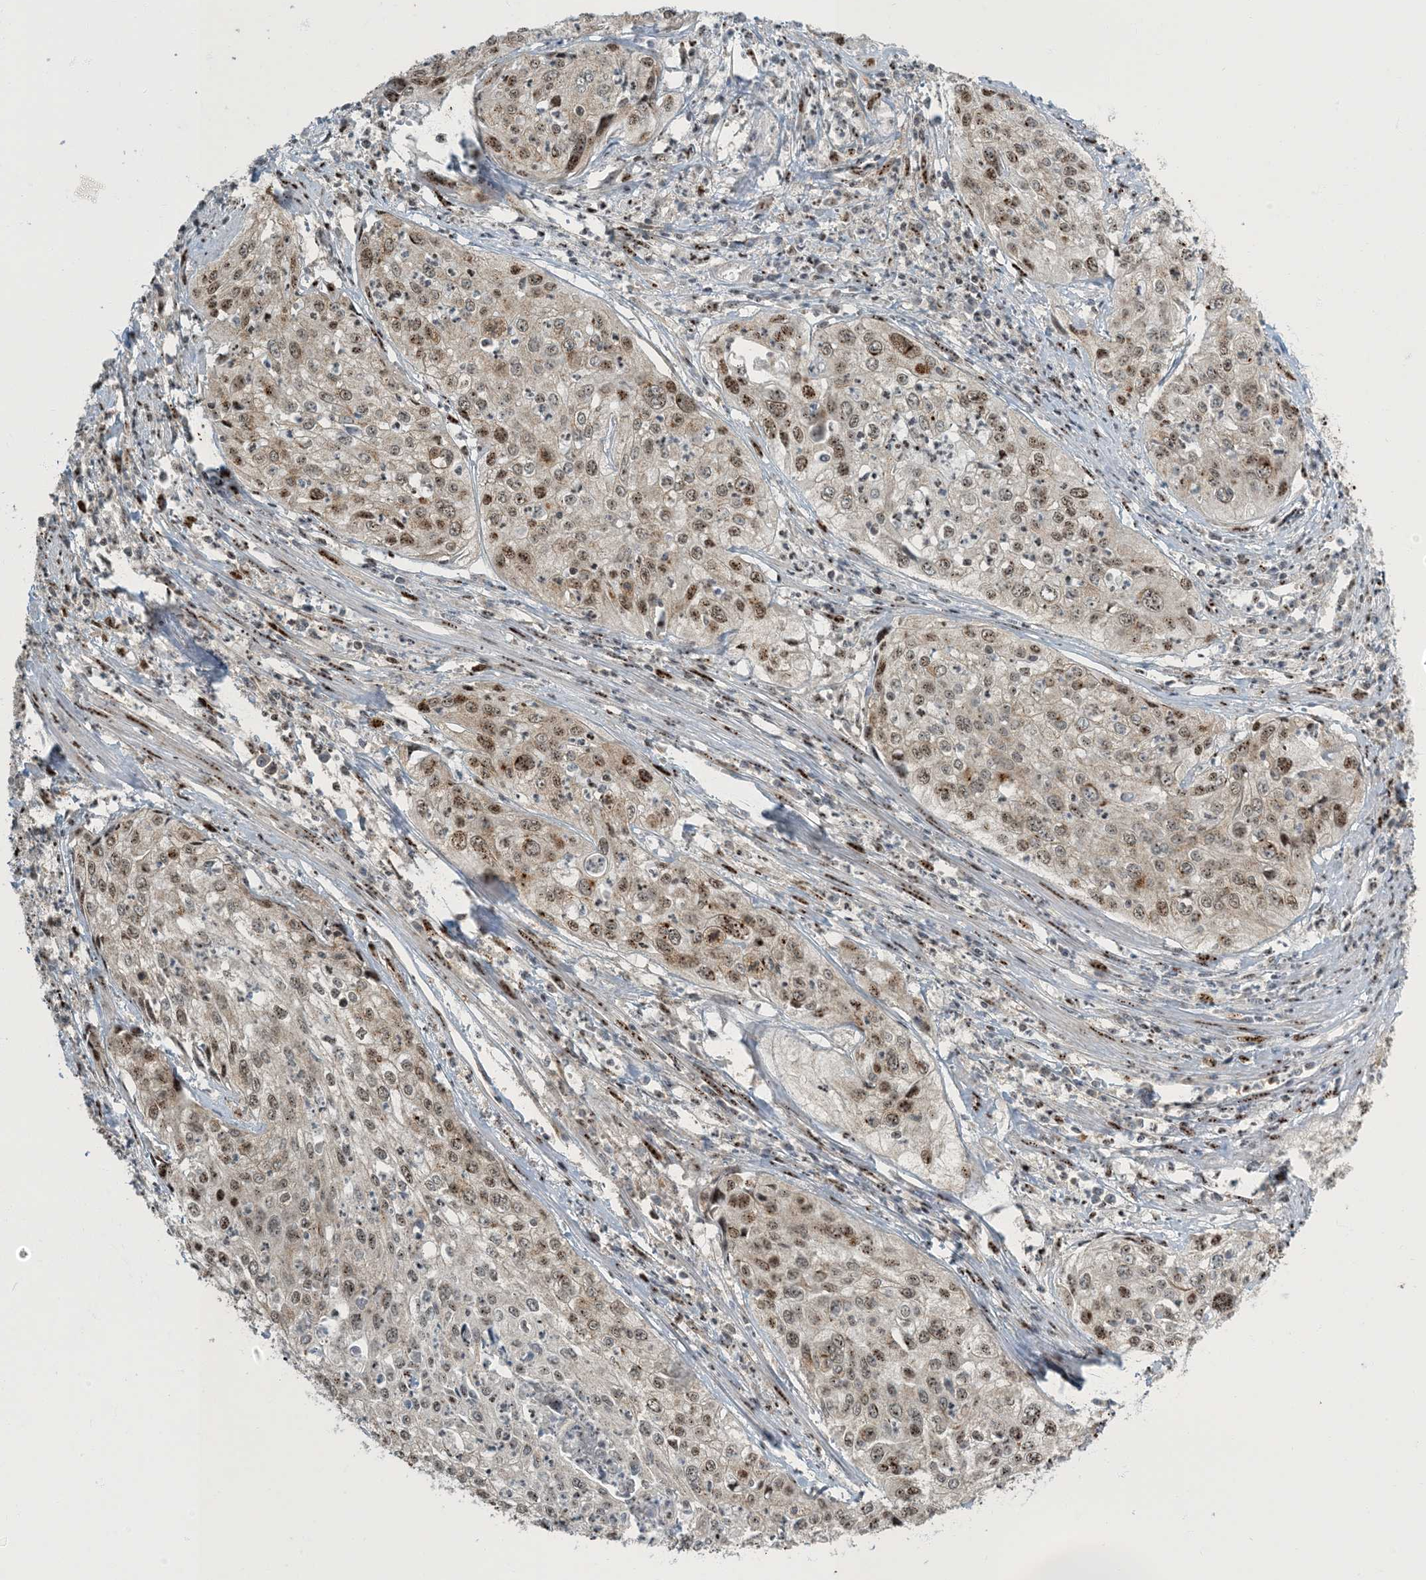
{"staining": {"intensity": "moderate", "quantity": ">75%", "location": "nuclear"}, "tissue": "cervical cancer", "cell_type": "Tumor cells", "image_type": "cancer", "snomed": [{"axis": "morphology", "description": "Squamous cell carcinoma, NOS"}, {"axis": "topography", "description": "Cervix"}], "caption": "This is a photomicrograph of immunohistochemistry staining of cervical cancer (squamous cell carcinoma), which shows moderate expression in the nuclear of tumor cells.", "gene": "MBD1", "patient": {"sex": "female", "age": 31}}